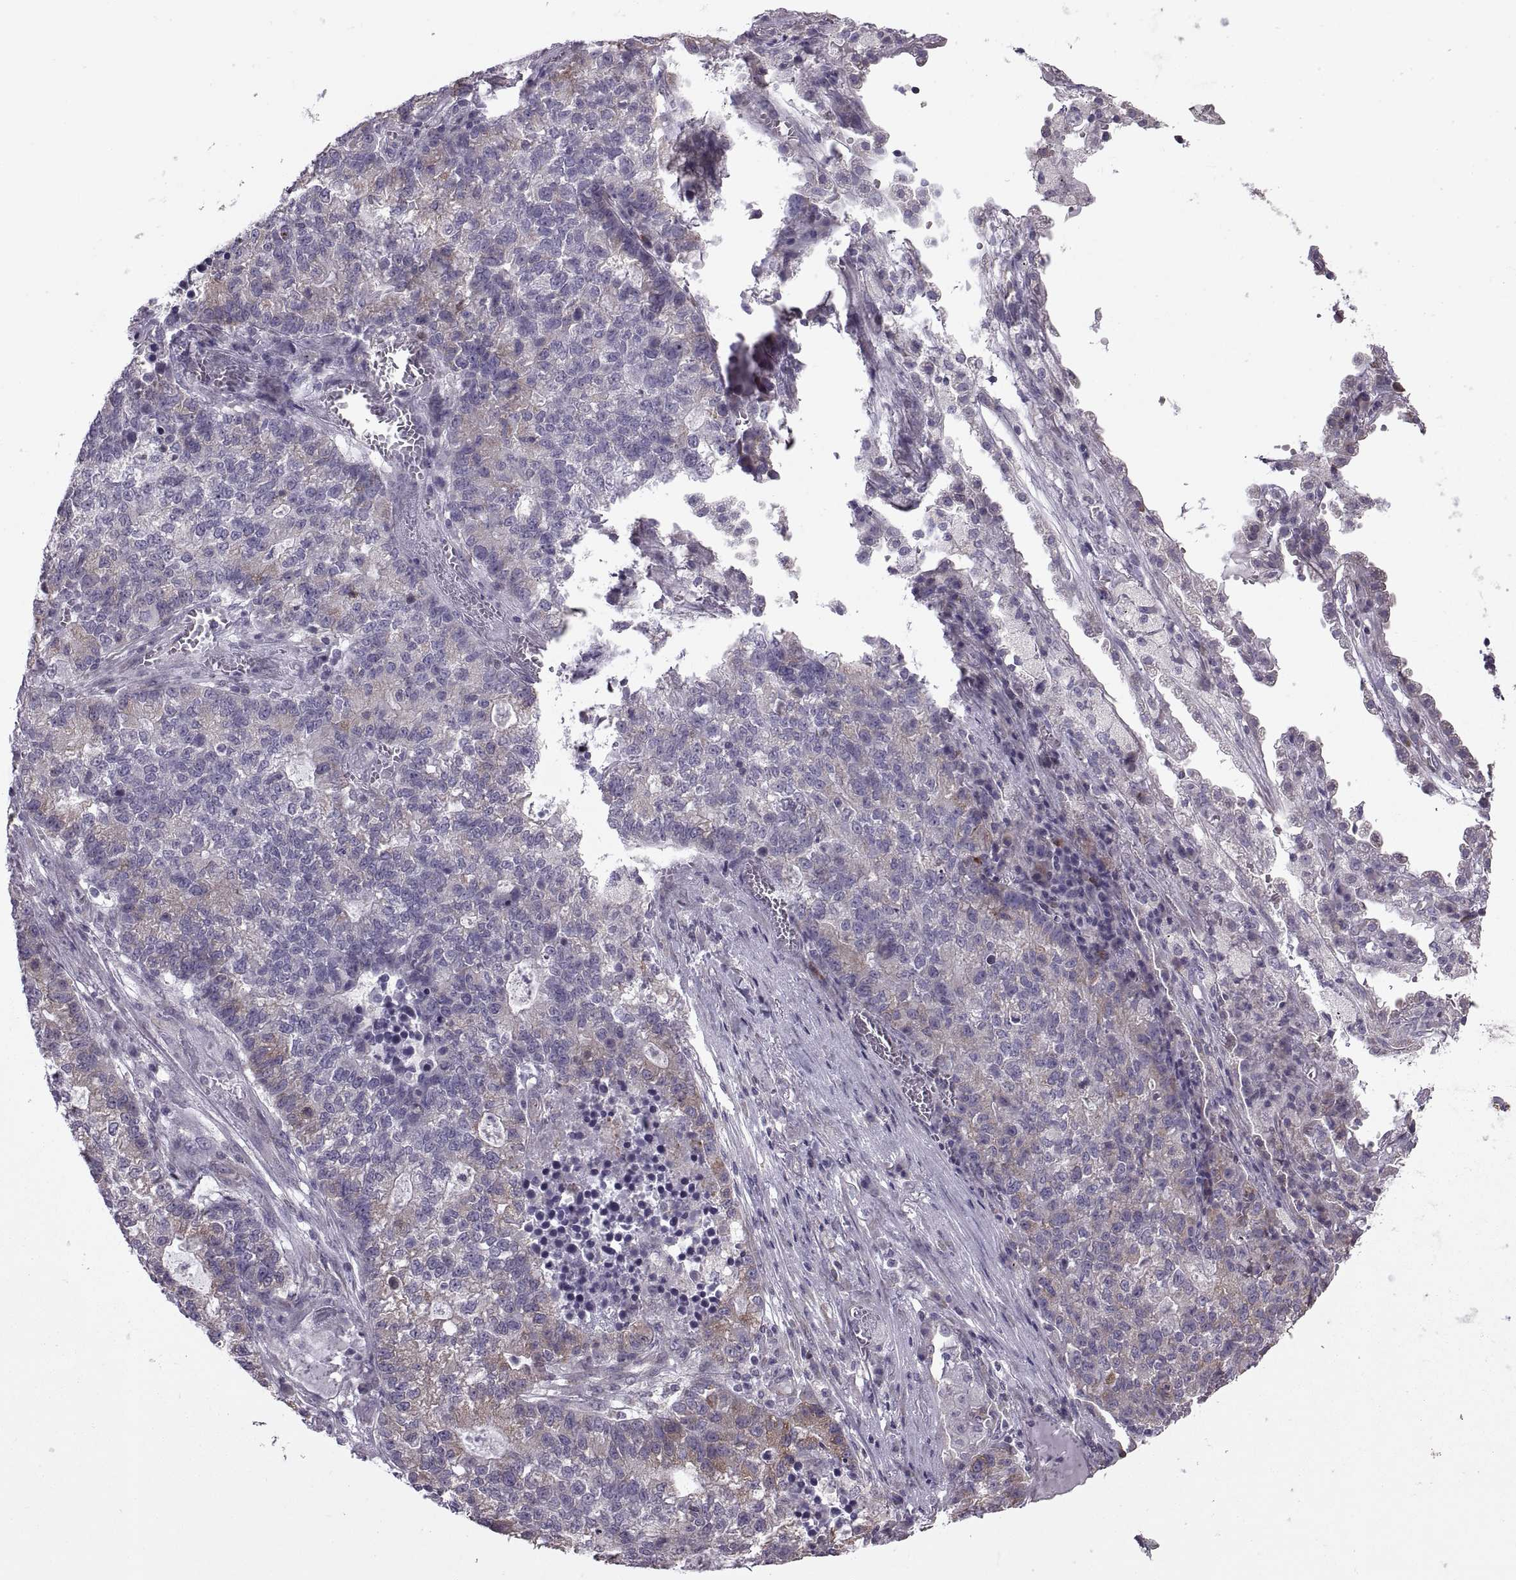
{"staining": {"intensity": "moderate", "quantity": "<25%", "location": "cytoplasmic/membranous"}, "tissue": "lung cancer", "cell_type": "Tumor cells", "image_type": "cancer", "snomed": [{"axis": "morphology", "description": "Adenocarcinoma, NOS"}, {"axis": "topography", "description": "Lung"}], "caption": "Human adenocarcinoma (lung) stained with a protein marker exhibits moderate staining in tumor cells.", "gene": "PABPC1", "patient": {"sex": "male", "age": 57}}